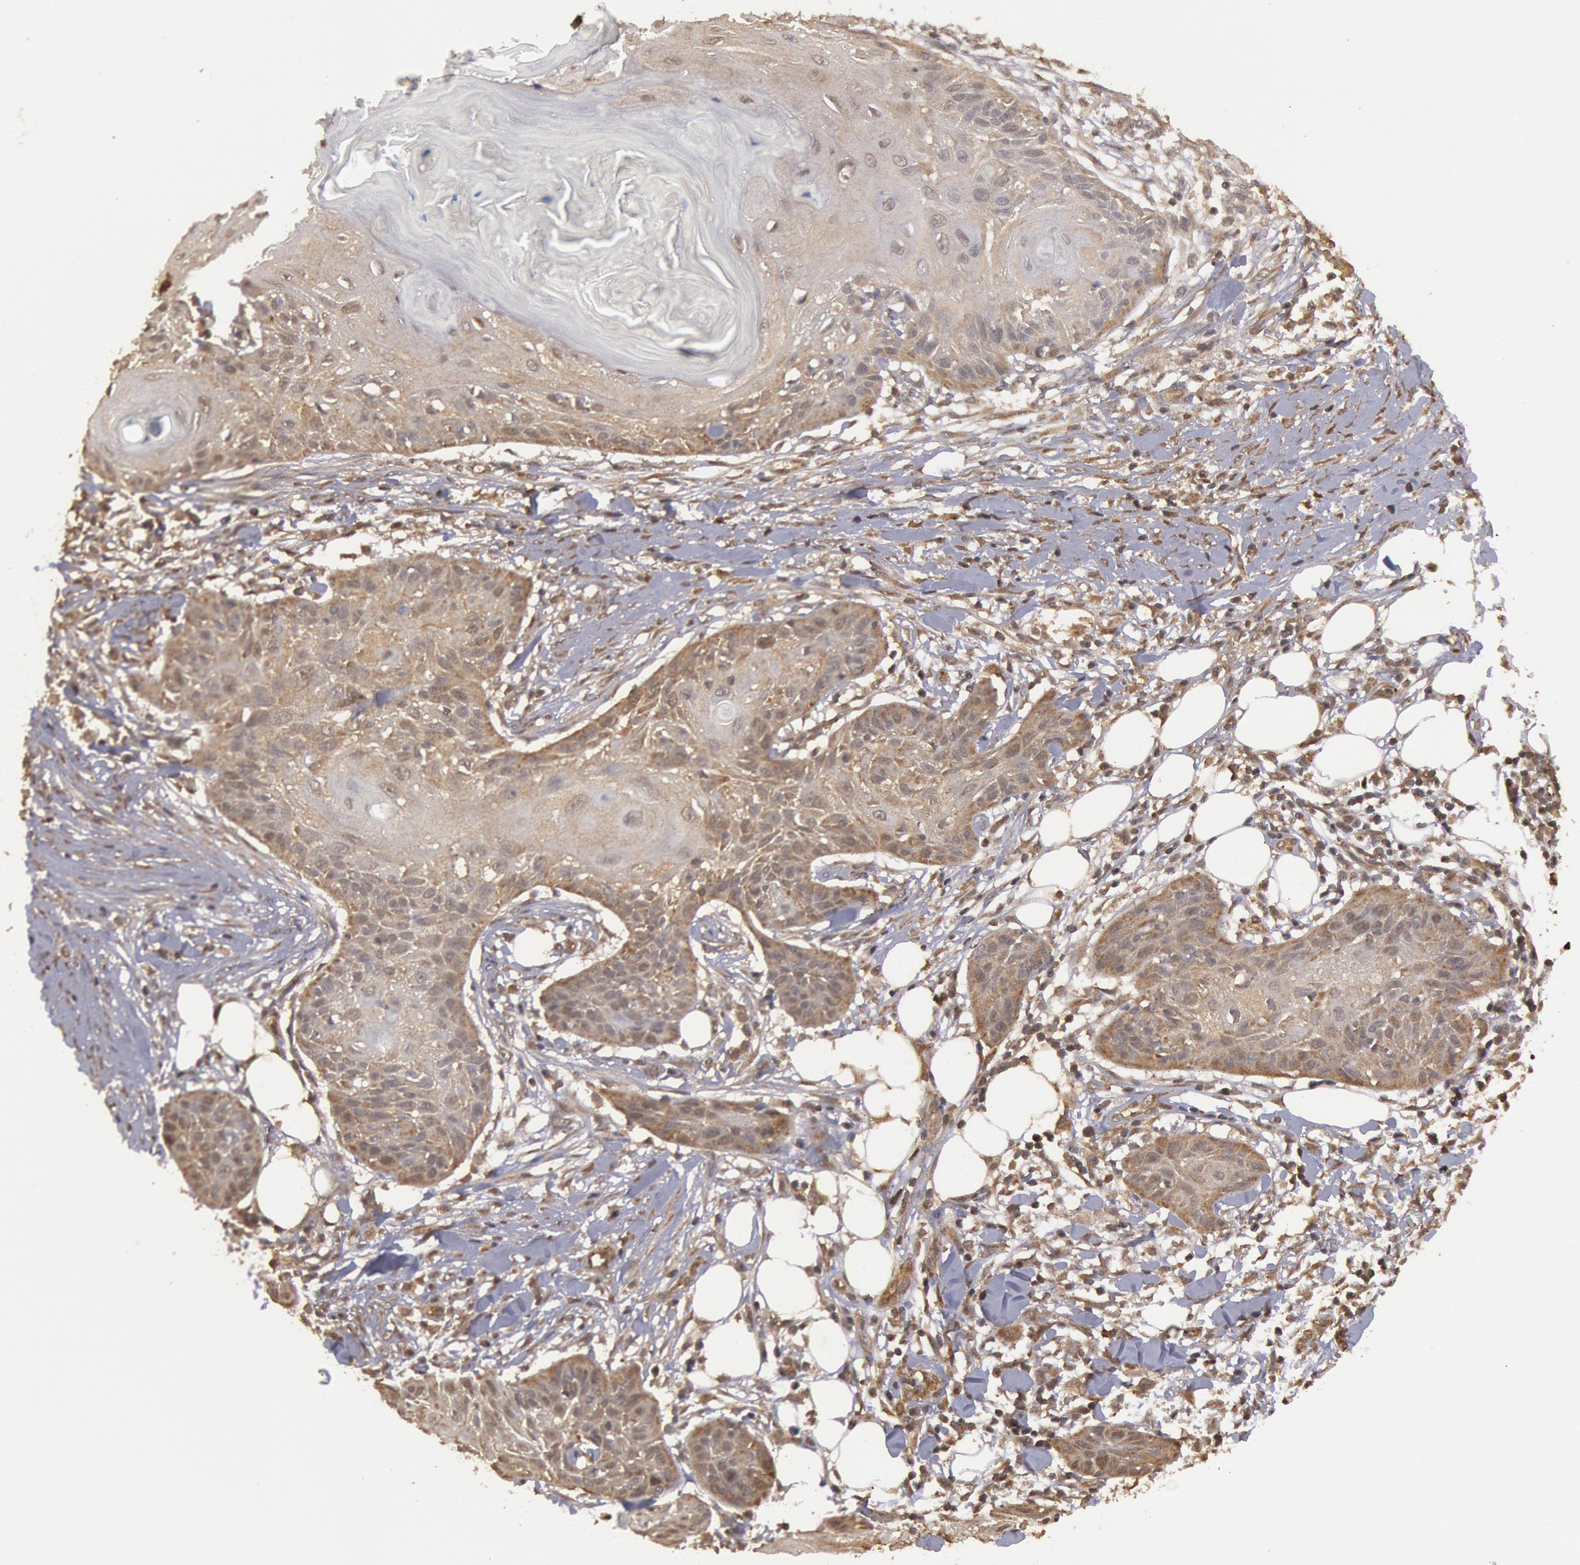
{"staining": {"intensity": "moderate", "quantity": "25%-75%", "location": "cytoplasmic/membranous"}, "tissue": "skin cancer", "cell_type": "Tumor cells", "image_type": "cancer", "snomed": [{"axis": "morphology", "description": "Squamous cell carcinoma, NOS"}, {"axis": "topography", "description": "Skin"}], "caption": "Skin cancer (squamous cell carcinoma) stained with DAB immunohistochemistry (IHC) reveals medium levels of moderate cytoplasmic/membranous positivity in about 25%-75% of tumor cells.", "gene": "USP14", "patient": {"sex": "female", "age": 88}}